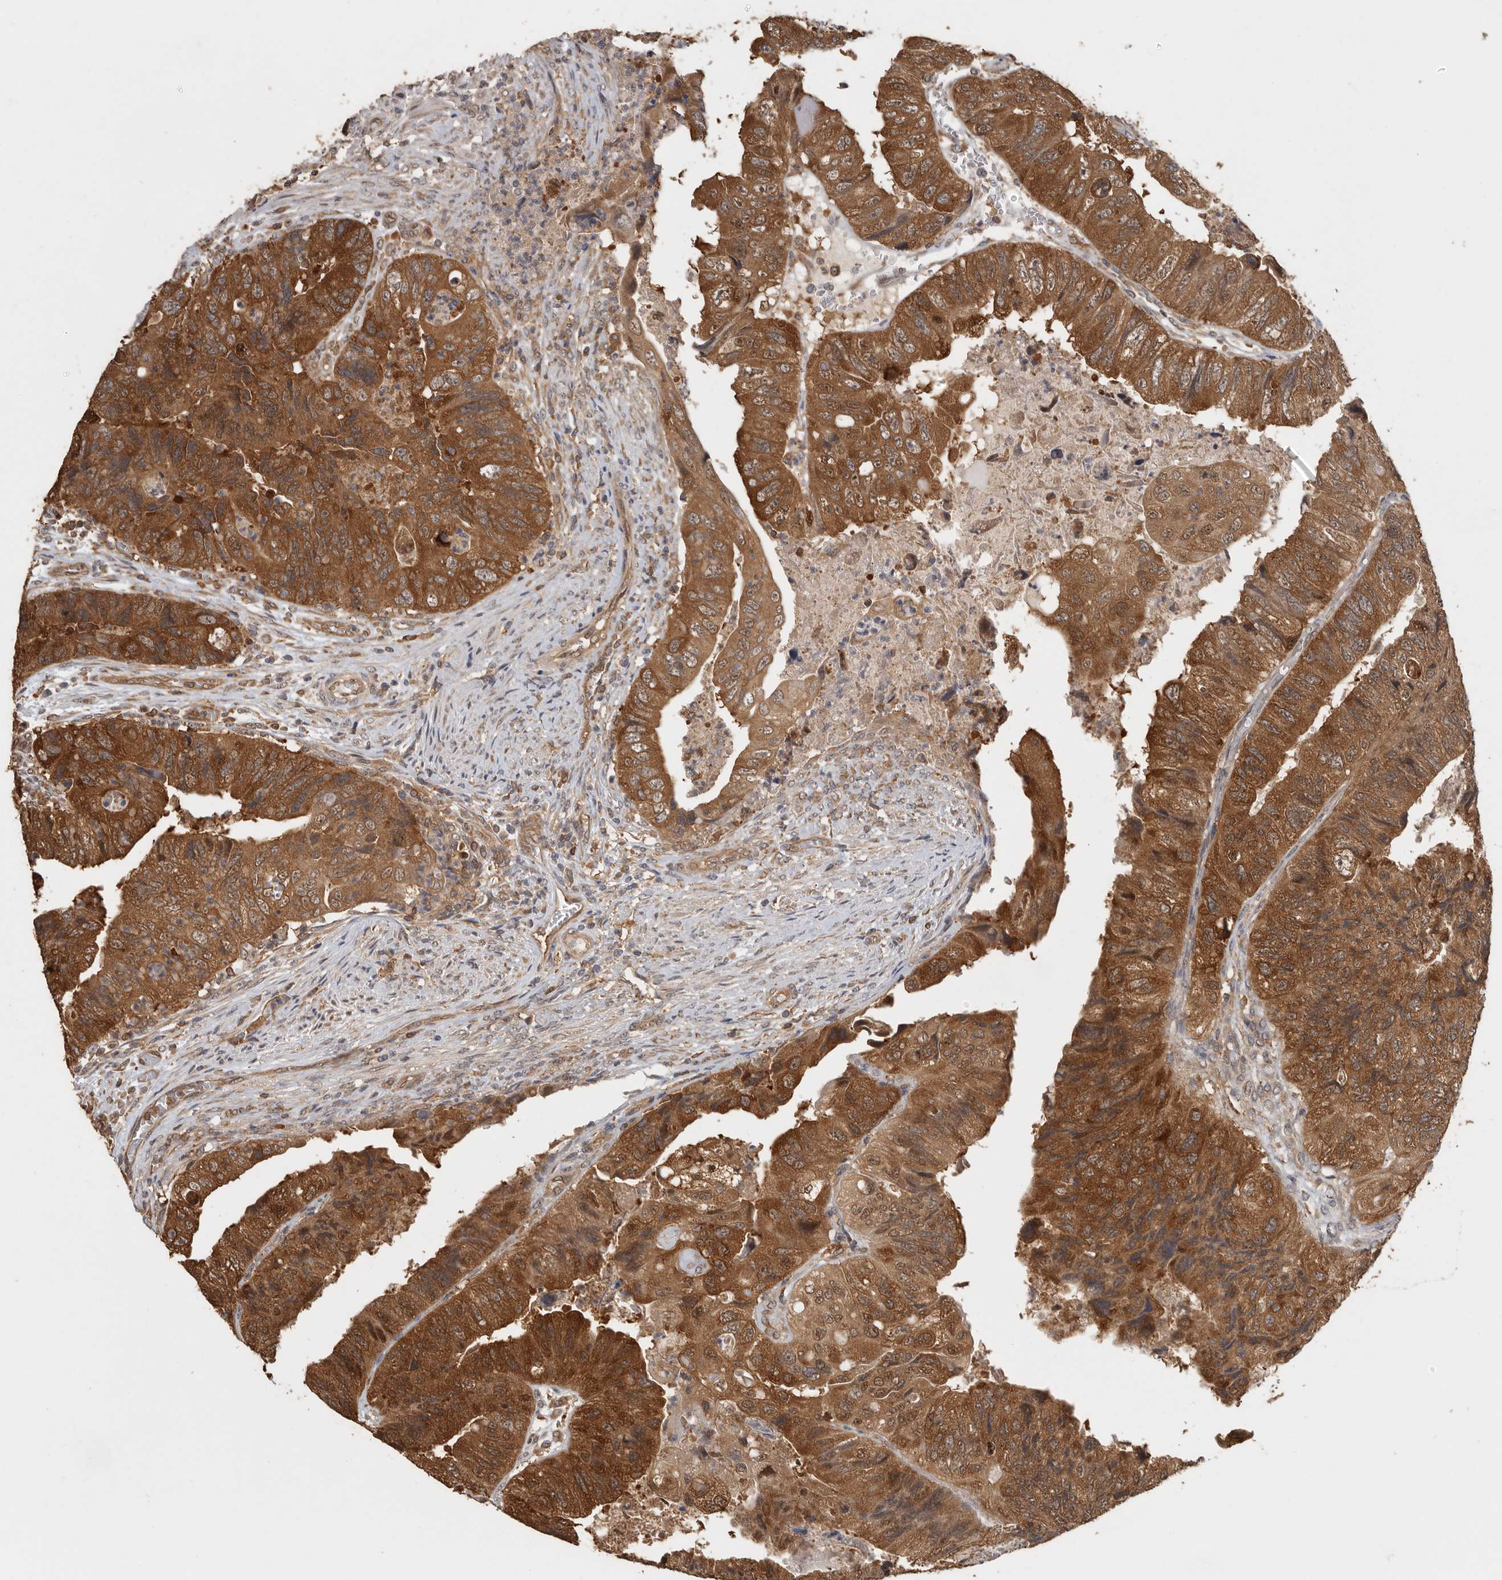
{"staining": {"intensity": "strong", "quantity": ">75%", "location": "cytoplasmic/membranous,nuclear"}, "tissue": "colorectal cancer", "cell_type": "Tumor cells", "image_type": "cancer", "snomed": [{"axis": "morphology", "description": "Adenocarcinoma, NOS"}, {"axis": "topography", "description": "Rectum"}], "caption": "An immunohistochemistry (IHC) image of tumor tissue is shown. Protein staining in brown highlights strong cytoplasmic/membranous and nuclear positivity in colorectal cancer within tumor cells.", "gene": "CCT8", "patient": {"sex": "male", "age": 63}}